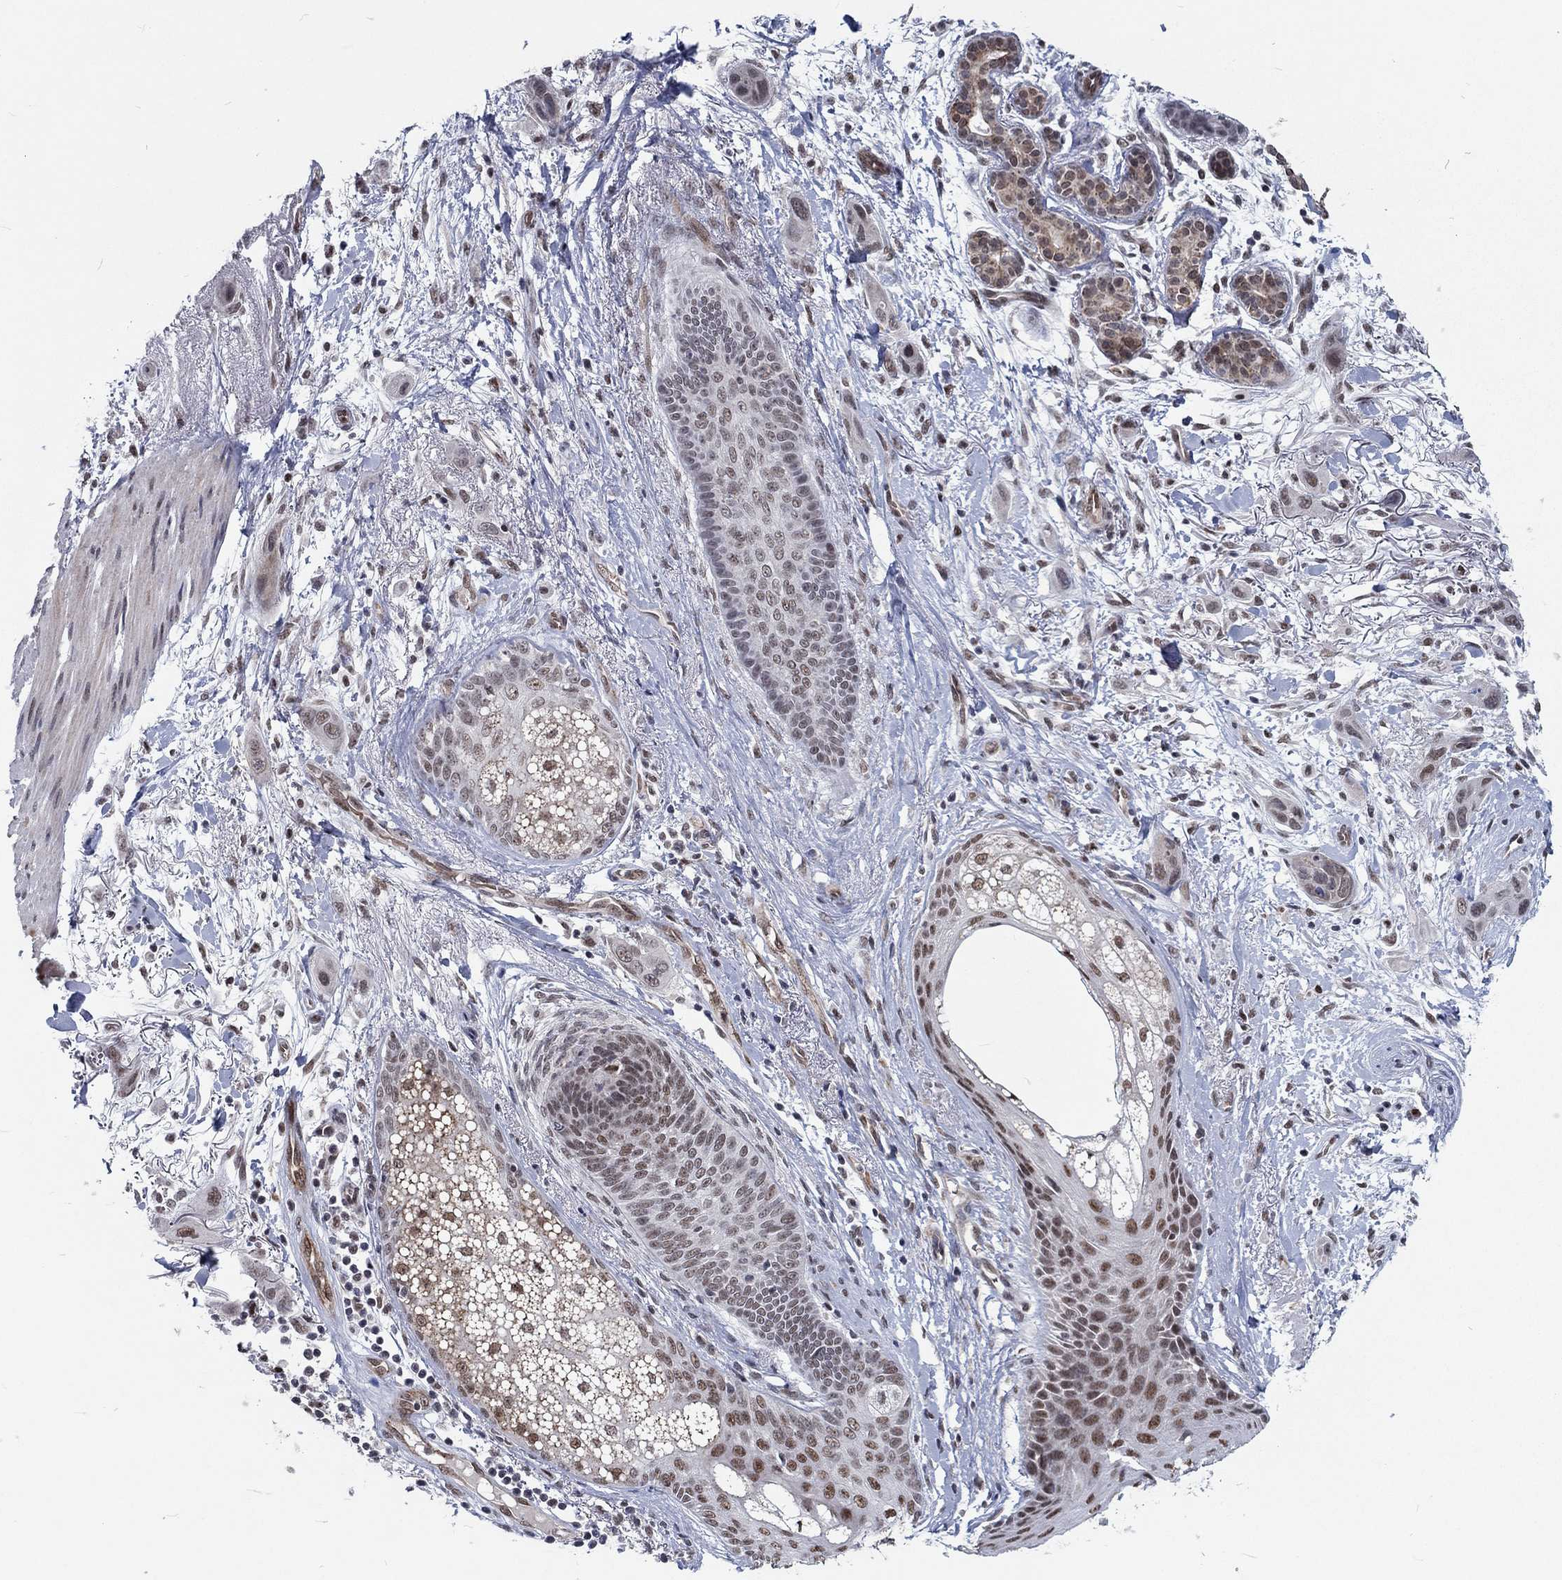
{"staining": {"intensity": "weak", "quantity": "<25%", "location": "nuclear"}, "tissue": "skin cancer", "cell_type": "Tumor cells", "image_type": "cancer", "snomed": [{"axis": "morphology", "description": "Squamous cell carcinoma, NOS"}, {"axis": "topography", "description": "Skin"}], "caption": "Tumor cells are negative for protein expression in human skin cancer. (IHC, brightfield microscopy, high magnification).", "gene": "ZBED1", "patient": {"sex": "male", "age": 79}}